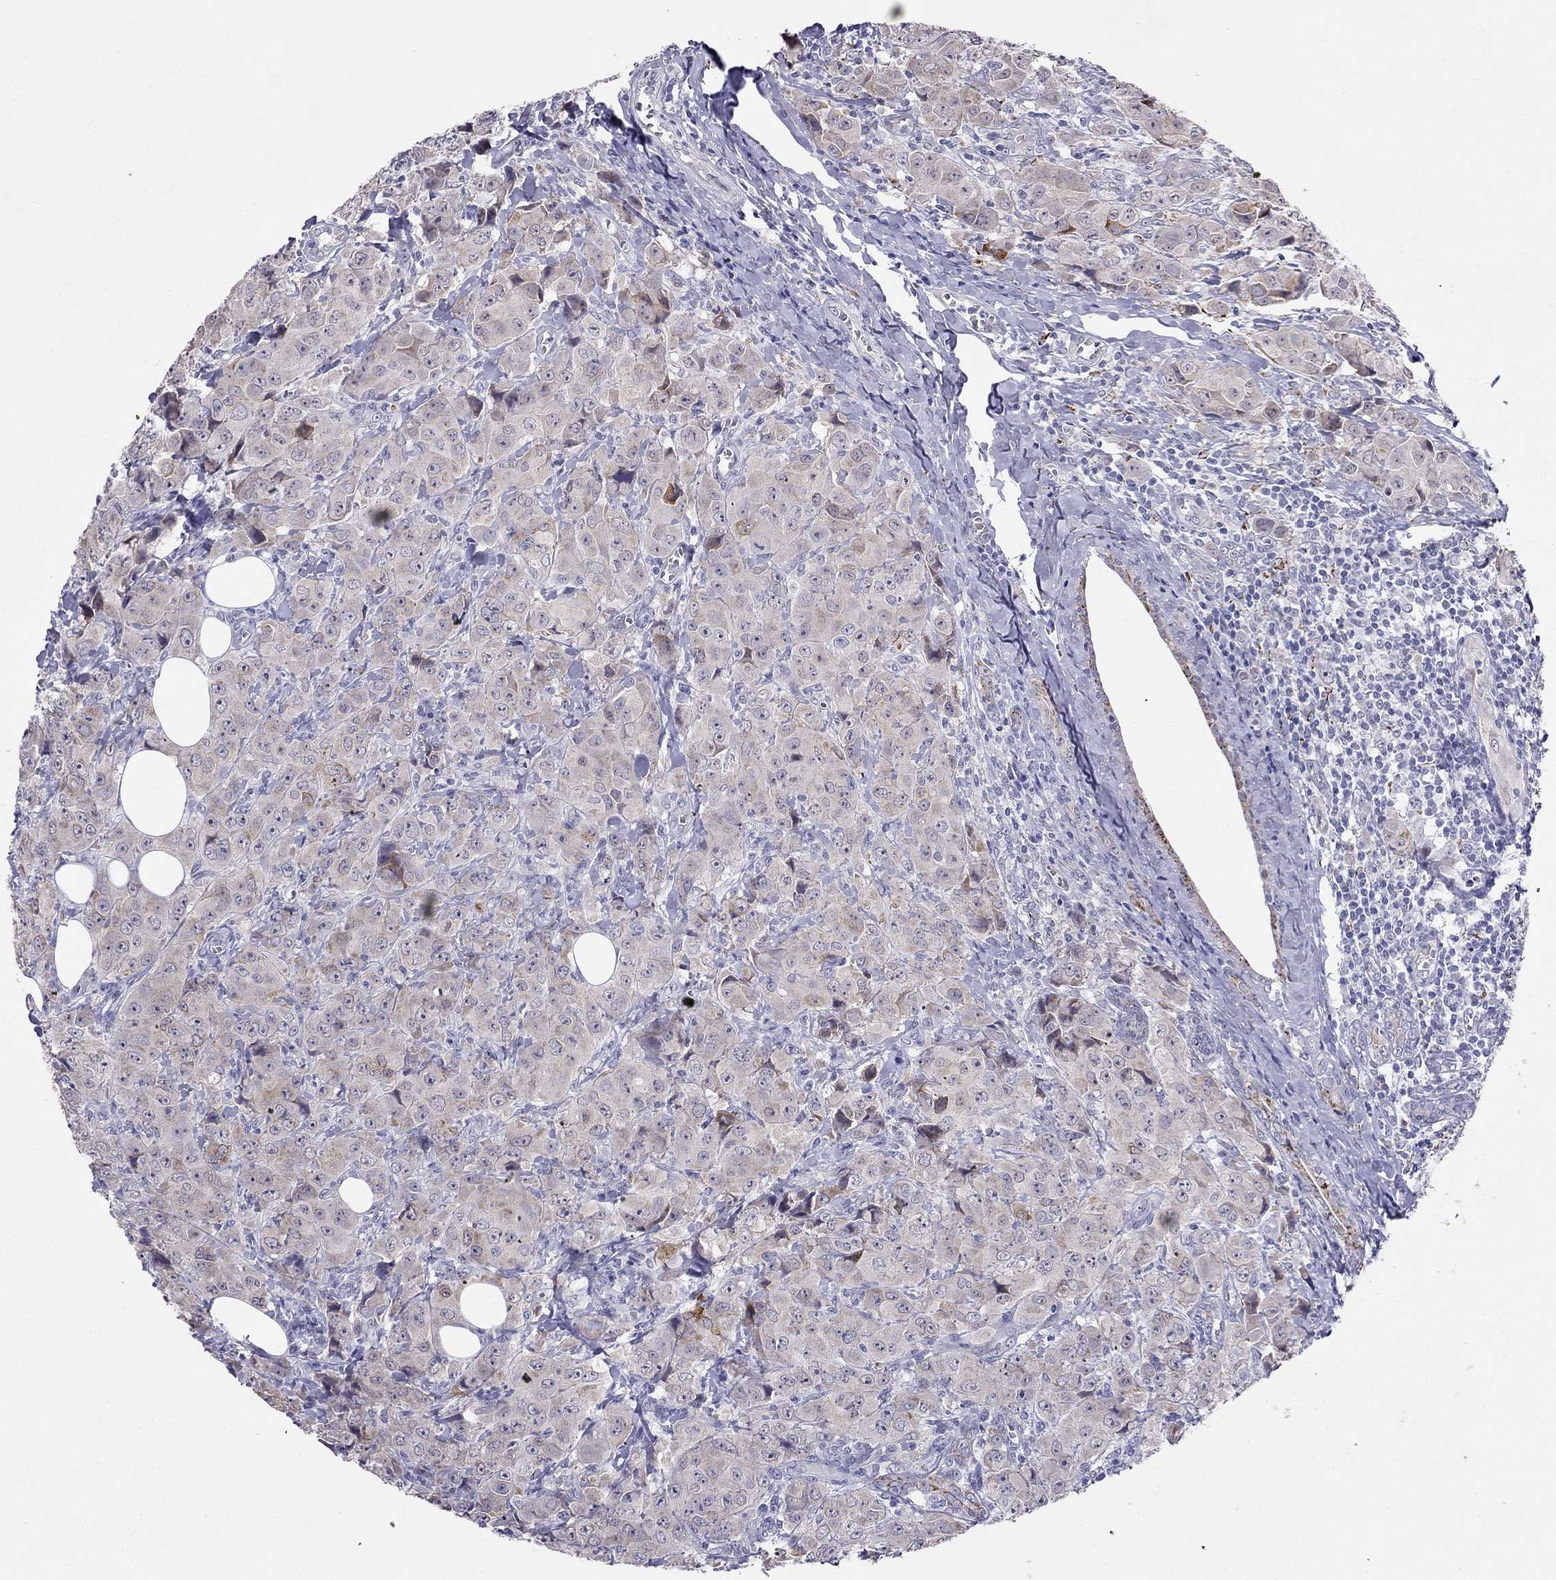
{"staining": {"intensity": "negative", "quantity": "none", "location": "none"}, "tissue": "breast cancer", "cell_type": "Tumor cells", "image_type": "cancer", "snomed": [{"axis": "morphology", "description": "Duct carcinoma"}, {"axis": "topography", "description": "Breast"}], "caption": "This is a image of IHC staining of breast infiltrating ductal carcinoma, which shows no staining in tumor cells.", "gene": "MYO3B", "patient": {"sex": "female", "age": 43}}